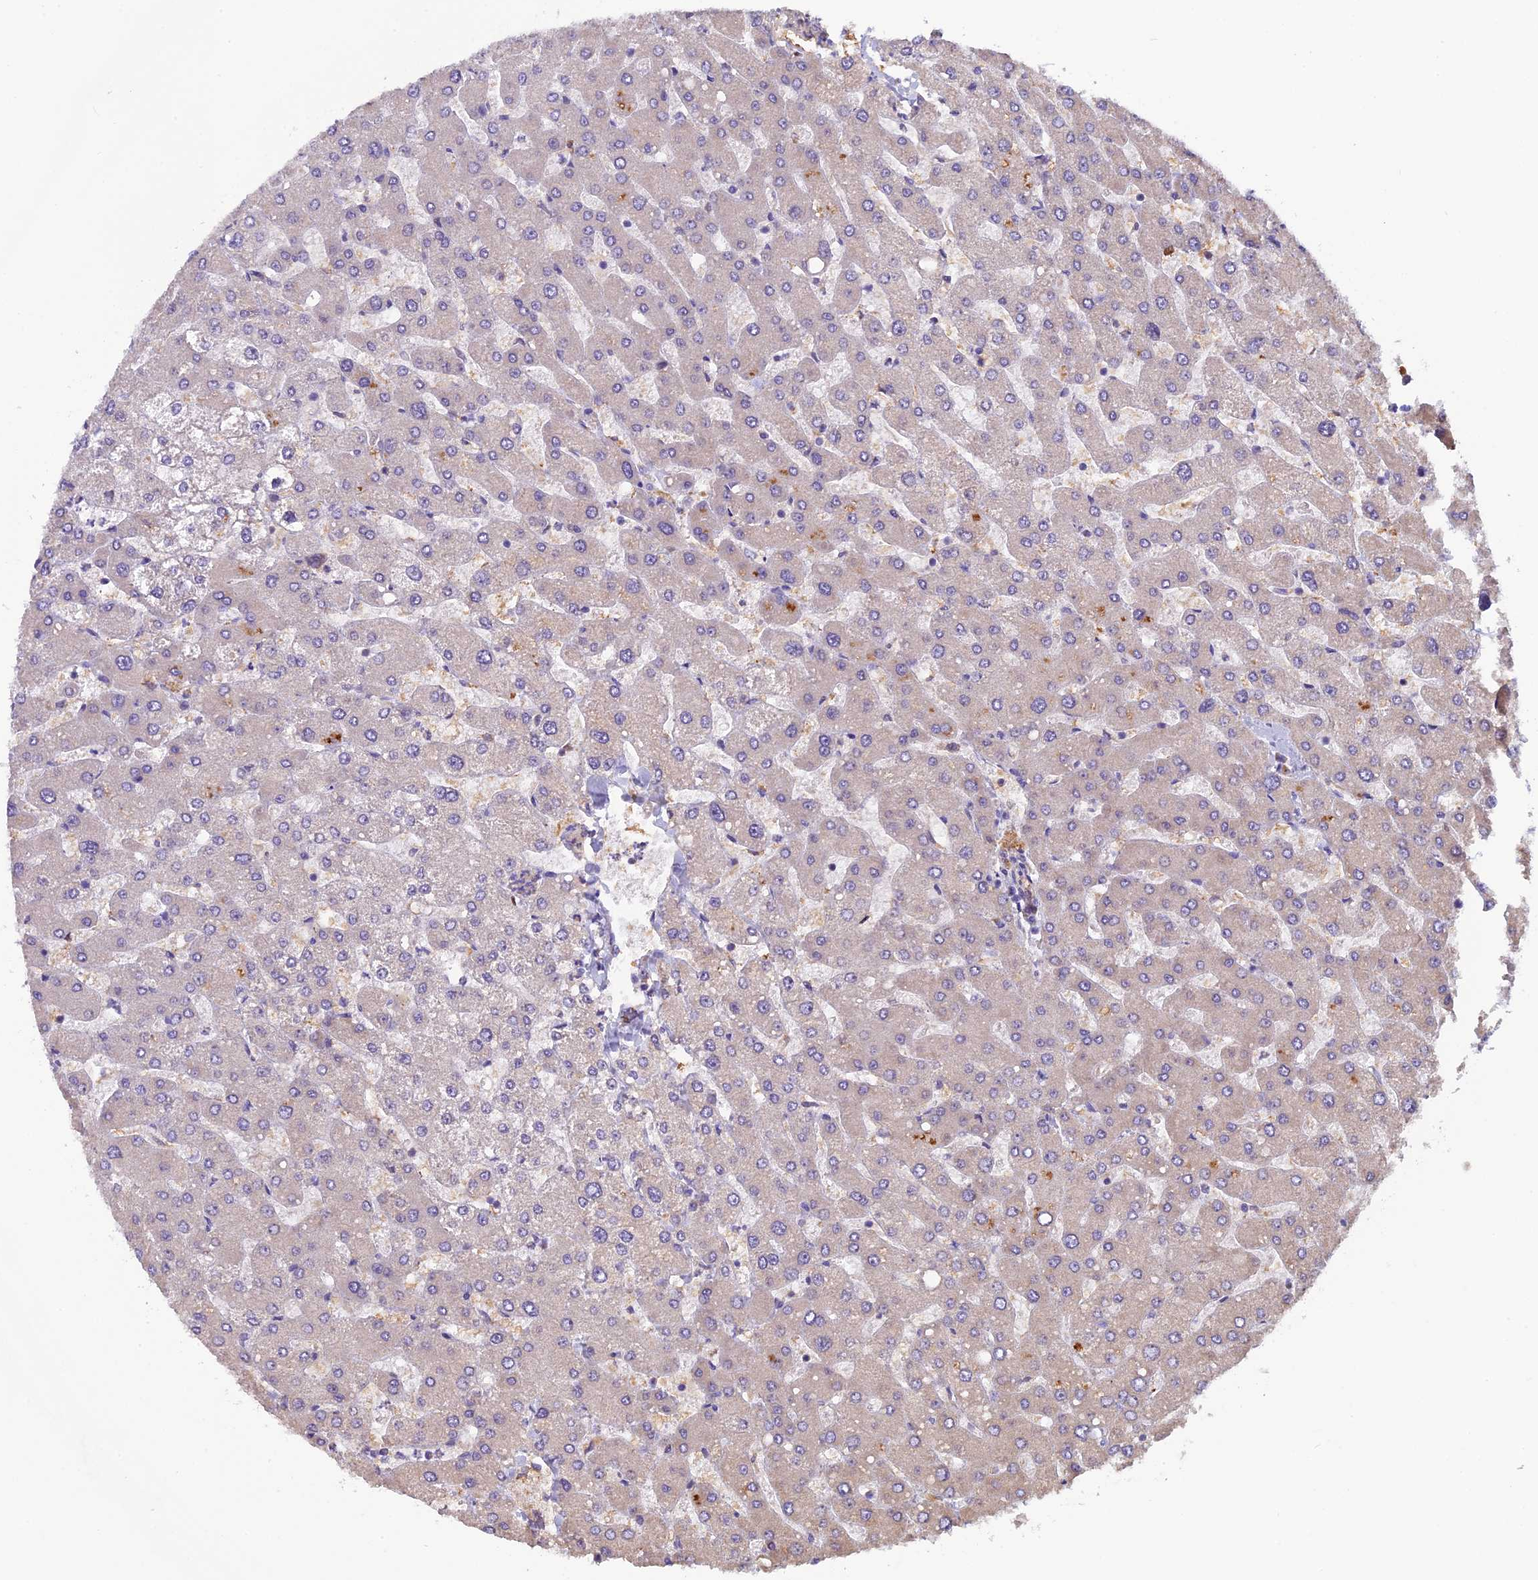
{"staining": {"intensity": "weak", "quantity": "25%-75%", "location": "cytoplasmic/membranous"}, "tissue": "liver", "cell_type": "Cholangiocytes", "image_type": "normal", "snomed": [{"axis": "morphology", "description": "Normal tissue, NOS"}, {"axis": "topography", "description": "Liver"}], "caption": "Immunohistochemical staining of normal liver reveals weak cytoplasmic/membranous protein expression in about 25%-75% of cholangiocytes. The protein of interest is shown in brown color, while the nuclei are stained blue.", "gene": "CCDC9B", "patient": {"sex": "male", "age": 55}}